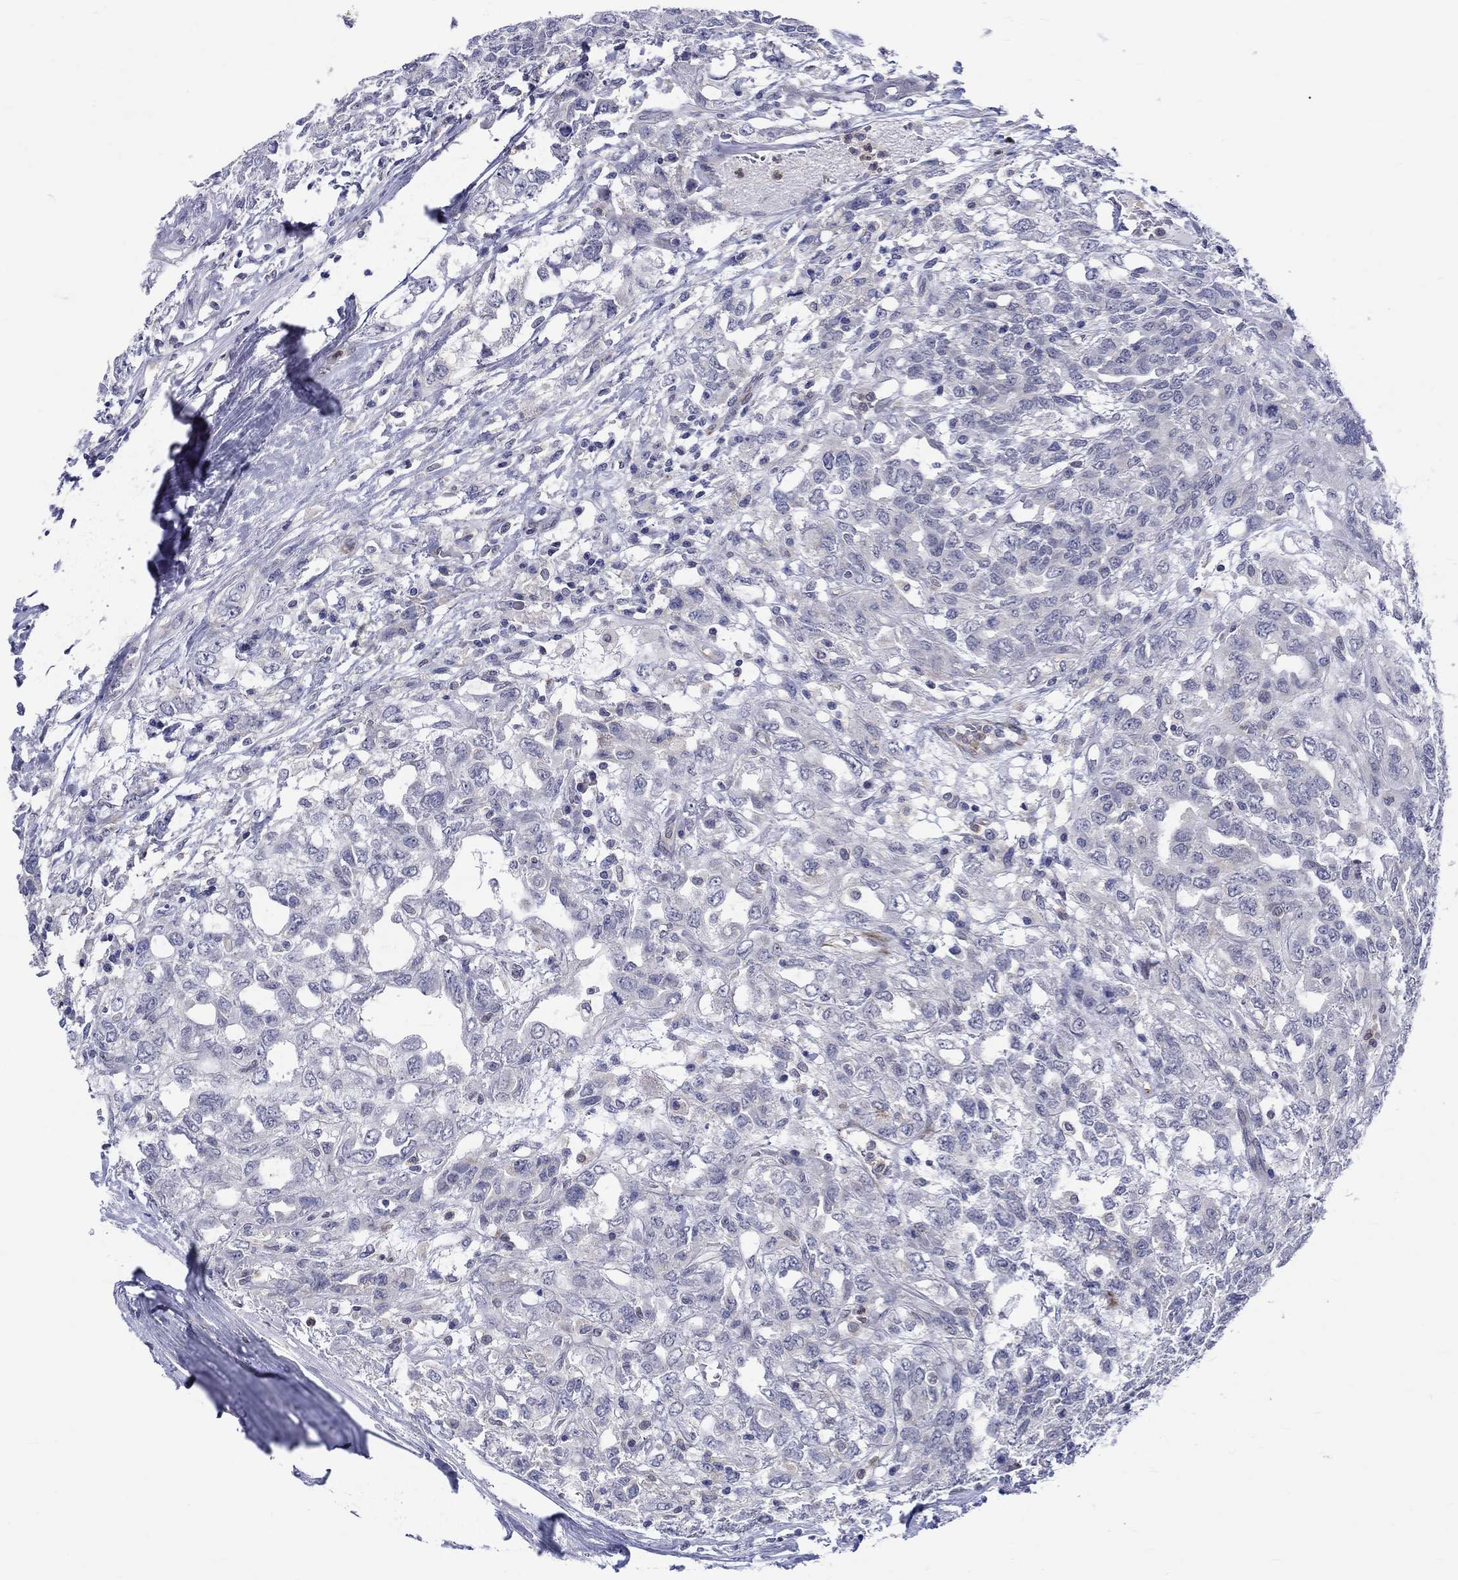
{"staining": {"intensity": "negative", "quantity": "none", "location": "none"}, "tissue": "testis cancer", "cell_type": "Tumor cells", "image_type": "cancer", "snomed": [{"axis": "morphology", "description": "Seminoma, NOS"}, {"axis": "topography", "description": "Testis"}], "caption": "There is no significant positivity in tumor cells of testis cancer.", "gene": "ST6GALNAC1", "patient": {"sex": "male", "age": 52}}